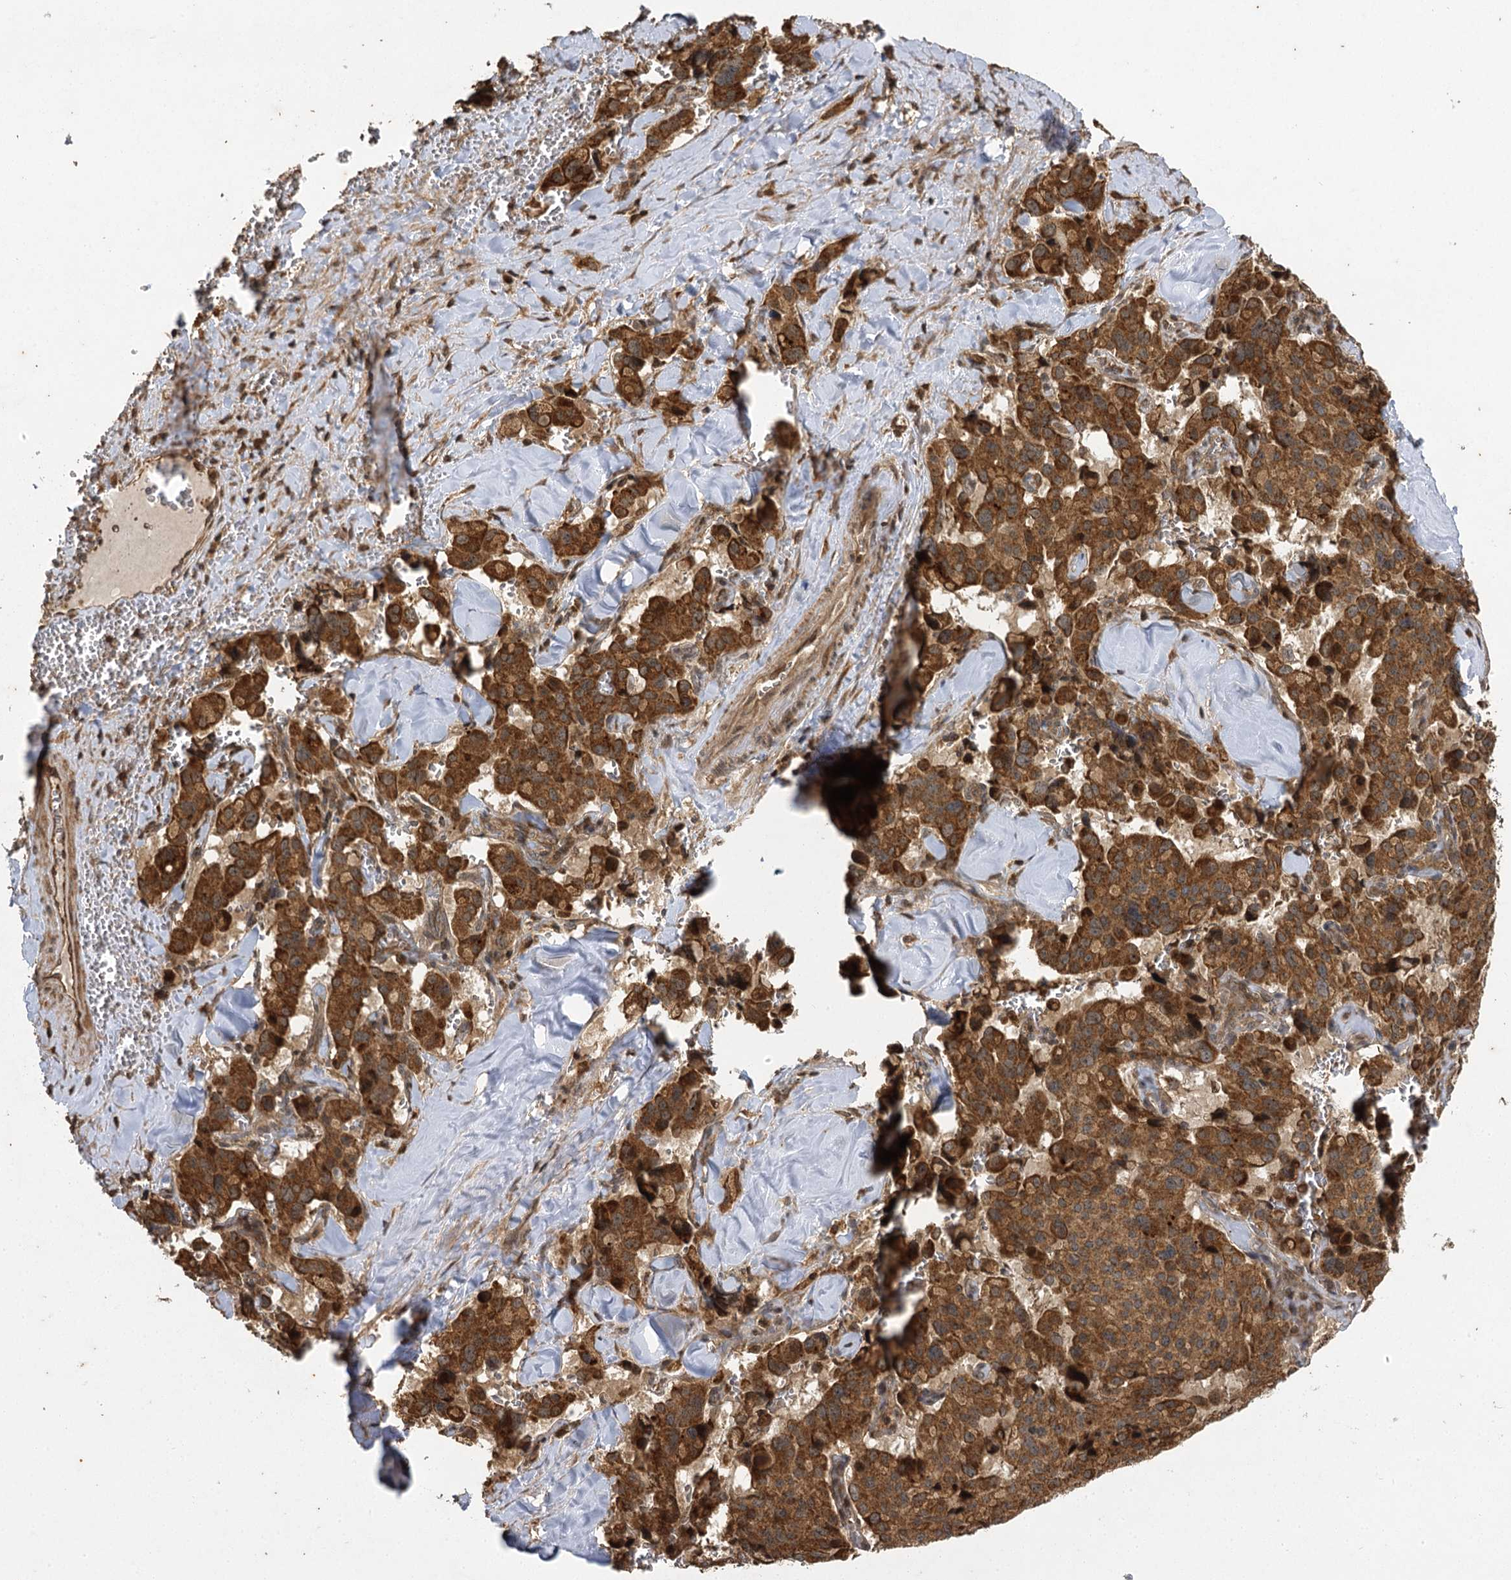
{"staining": {"intensity": "strong", "quantity": ">75%", "location": "cytoplasmic/membranous"}, "tissue": "pancreatic cancer", "cell_type": "Tumor cells", "image_type": "cancer", "snomed": [{"axis": "morphology", "description": "Adenocarcinoma, NOS"}, {"axis": "topography", "description": "Pancreas"}], "caption": "This is an image of IHC staining of pancreatic adenocarcinoma, which shows strong expression in the cytoplasmic/membranous of tumor cells.", "gene": "IL11RA", "patient": {"sex": "male", "age": 65}}